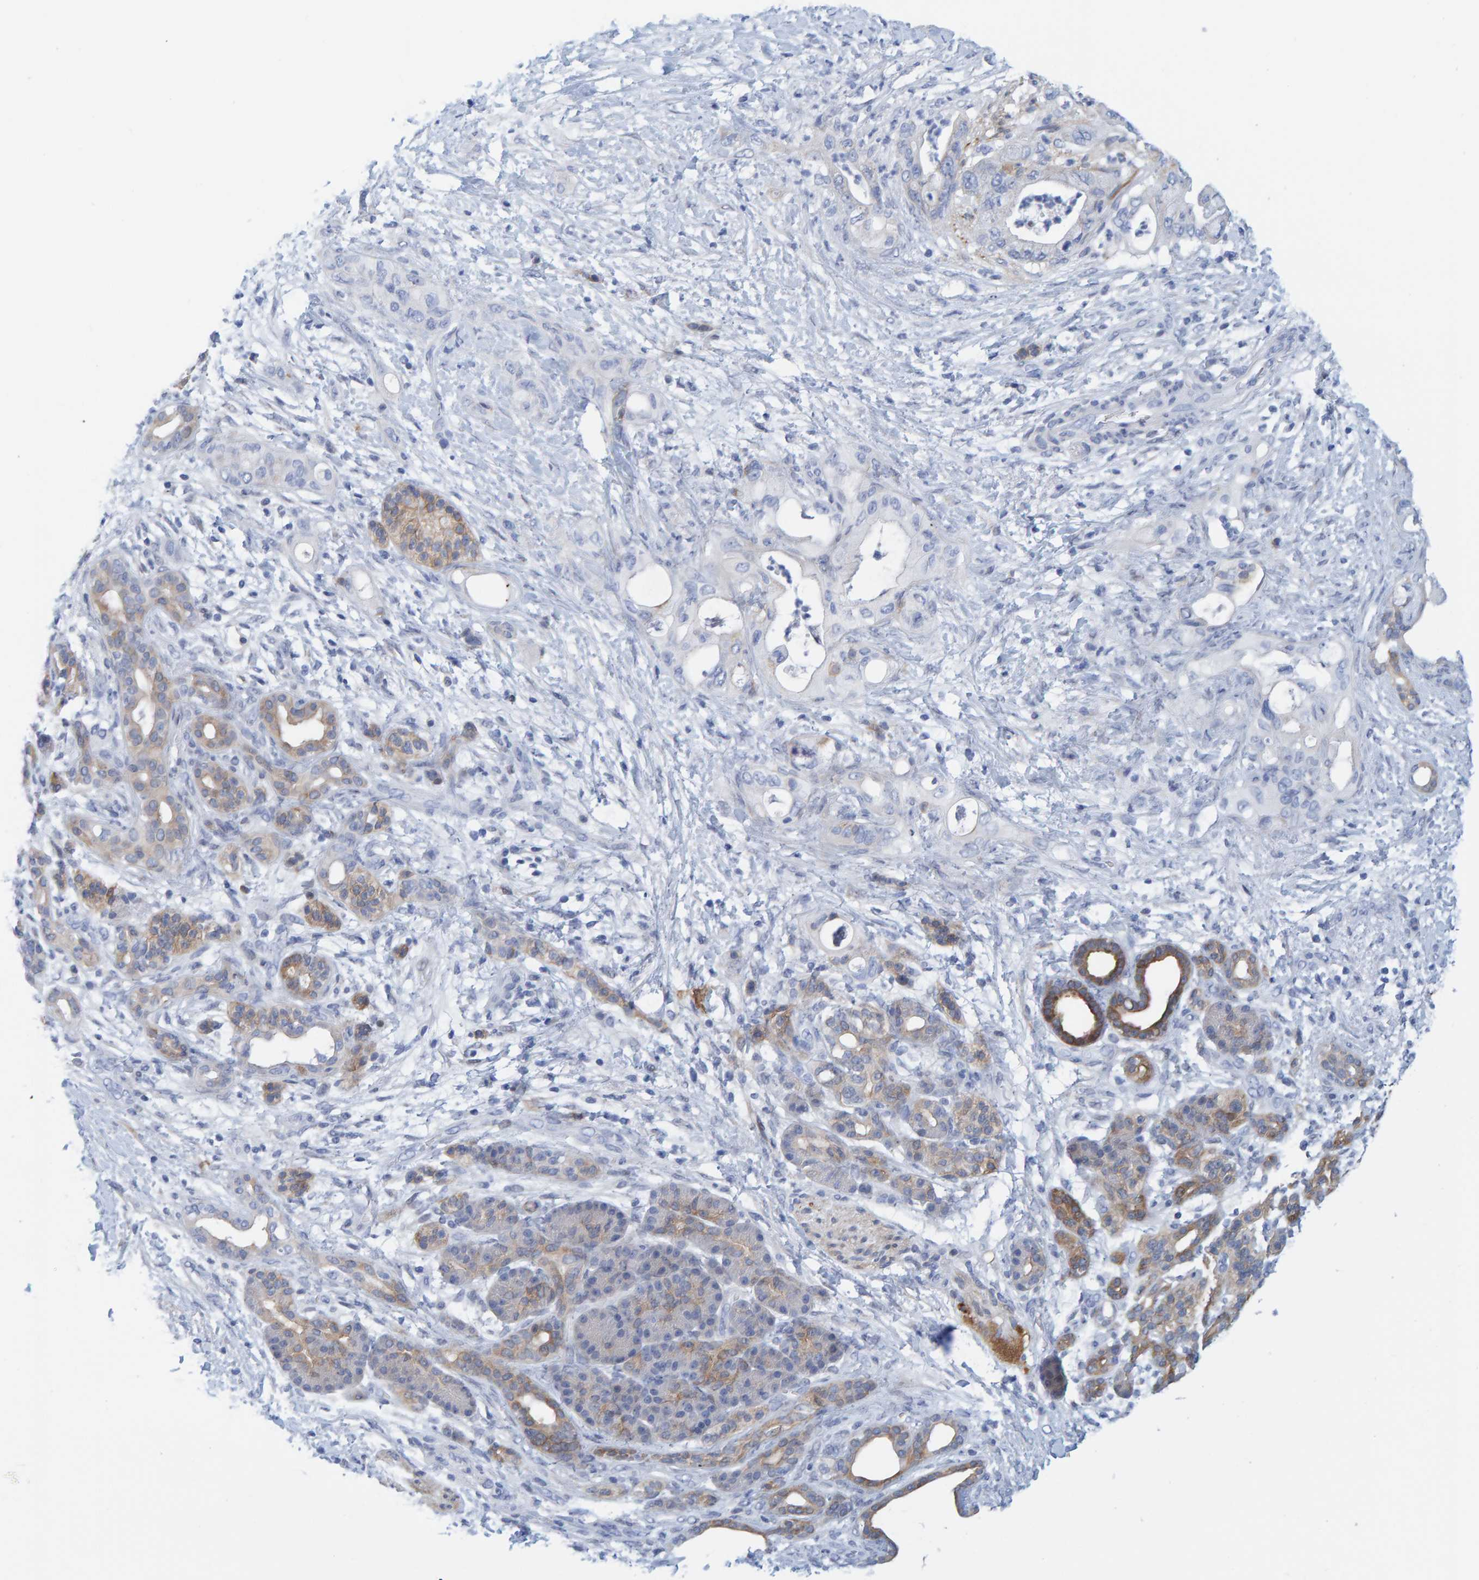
{"staining": {"intensity": "moderate", "quantity": "<25%", "location": "cytoplasmic/membranous"}, "tissue": "pancreatic cancer", "cell_type": "Tumor cells", "image_type": "cancer", "snomed": [{"axis": "morphology", "description": "Adenocarcinoma, NOS"}, {"axis": "topography", "description": "Pancreas"}], "caption": "Human adenocarcinoma (pancreatic) stained with a protein marker exhibits moderate staining in tumor cells.", "gene": "KLHL11", "patient": {"sex": "male", "age": 59}}